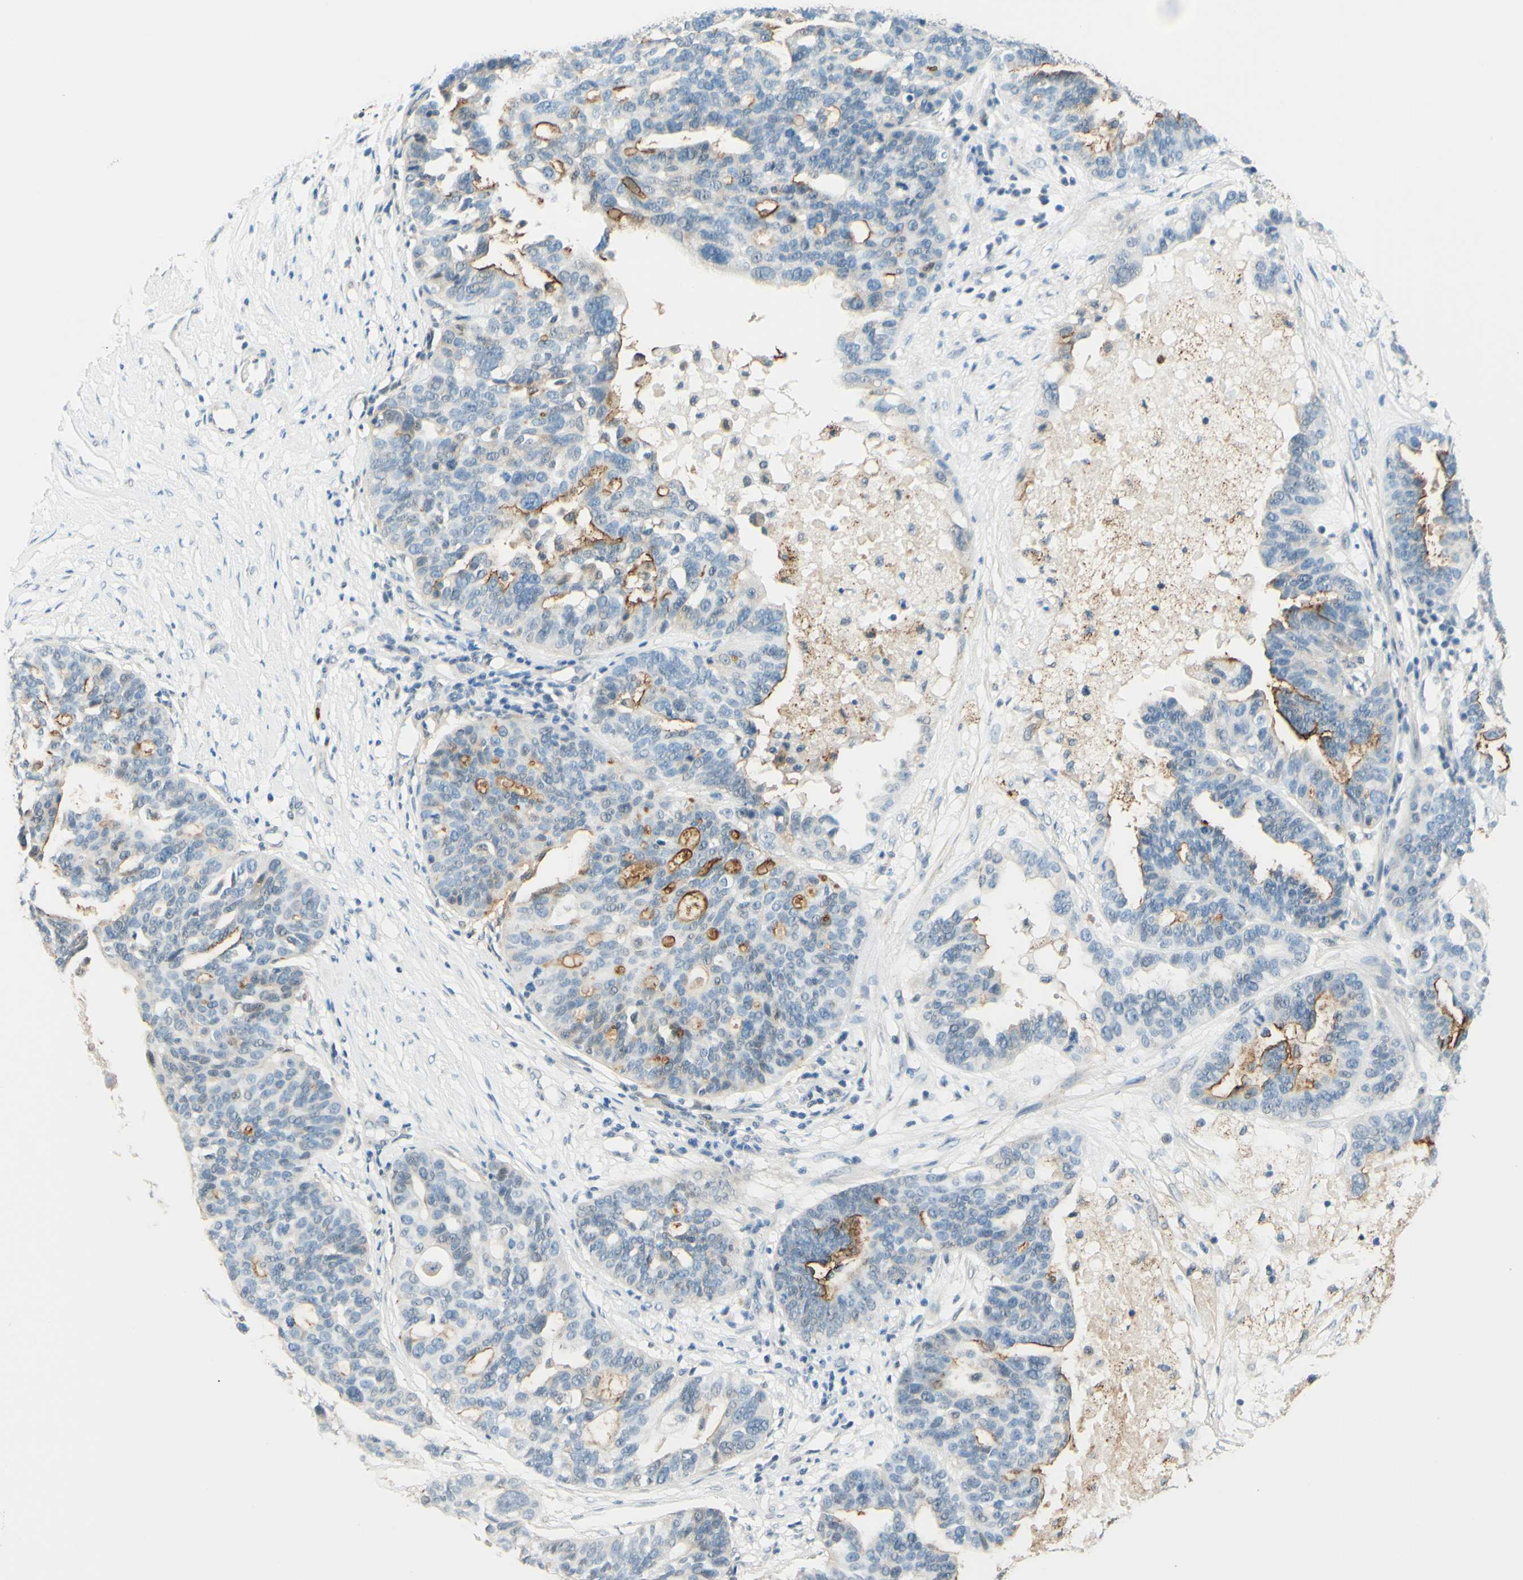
{"staining": {"intensity": "negative", "quantity": "none", "location": "none"}, "tissue": "ovarian cancer", "cell_type": "Tumor cells", "image_type": "cancer", "snomed": [{"axis": "morphology", "description": "Cystadenocarcinoma, serous, NOS"}, {"axis": "topography", "description": "Ovary"}], "caption": "Human ovarian serous cystadenocarcinoma stained for a protein using immunohistochemistry (IHC) demonstrates no expression in tumor cells.", "gene": "TREM2", "patient": {"sex": "female", "age": 59}}